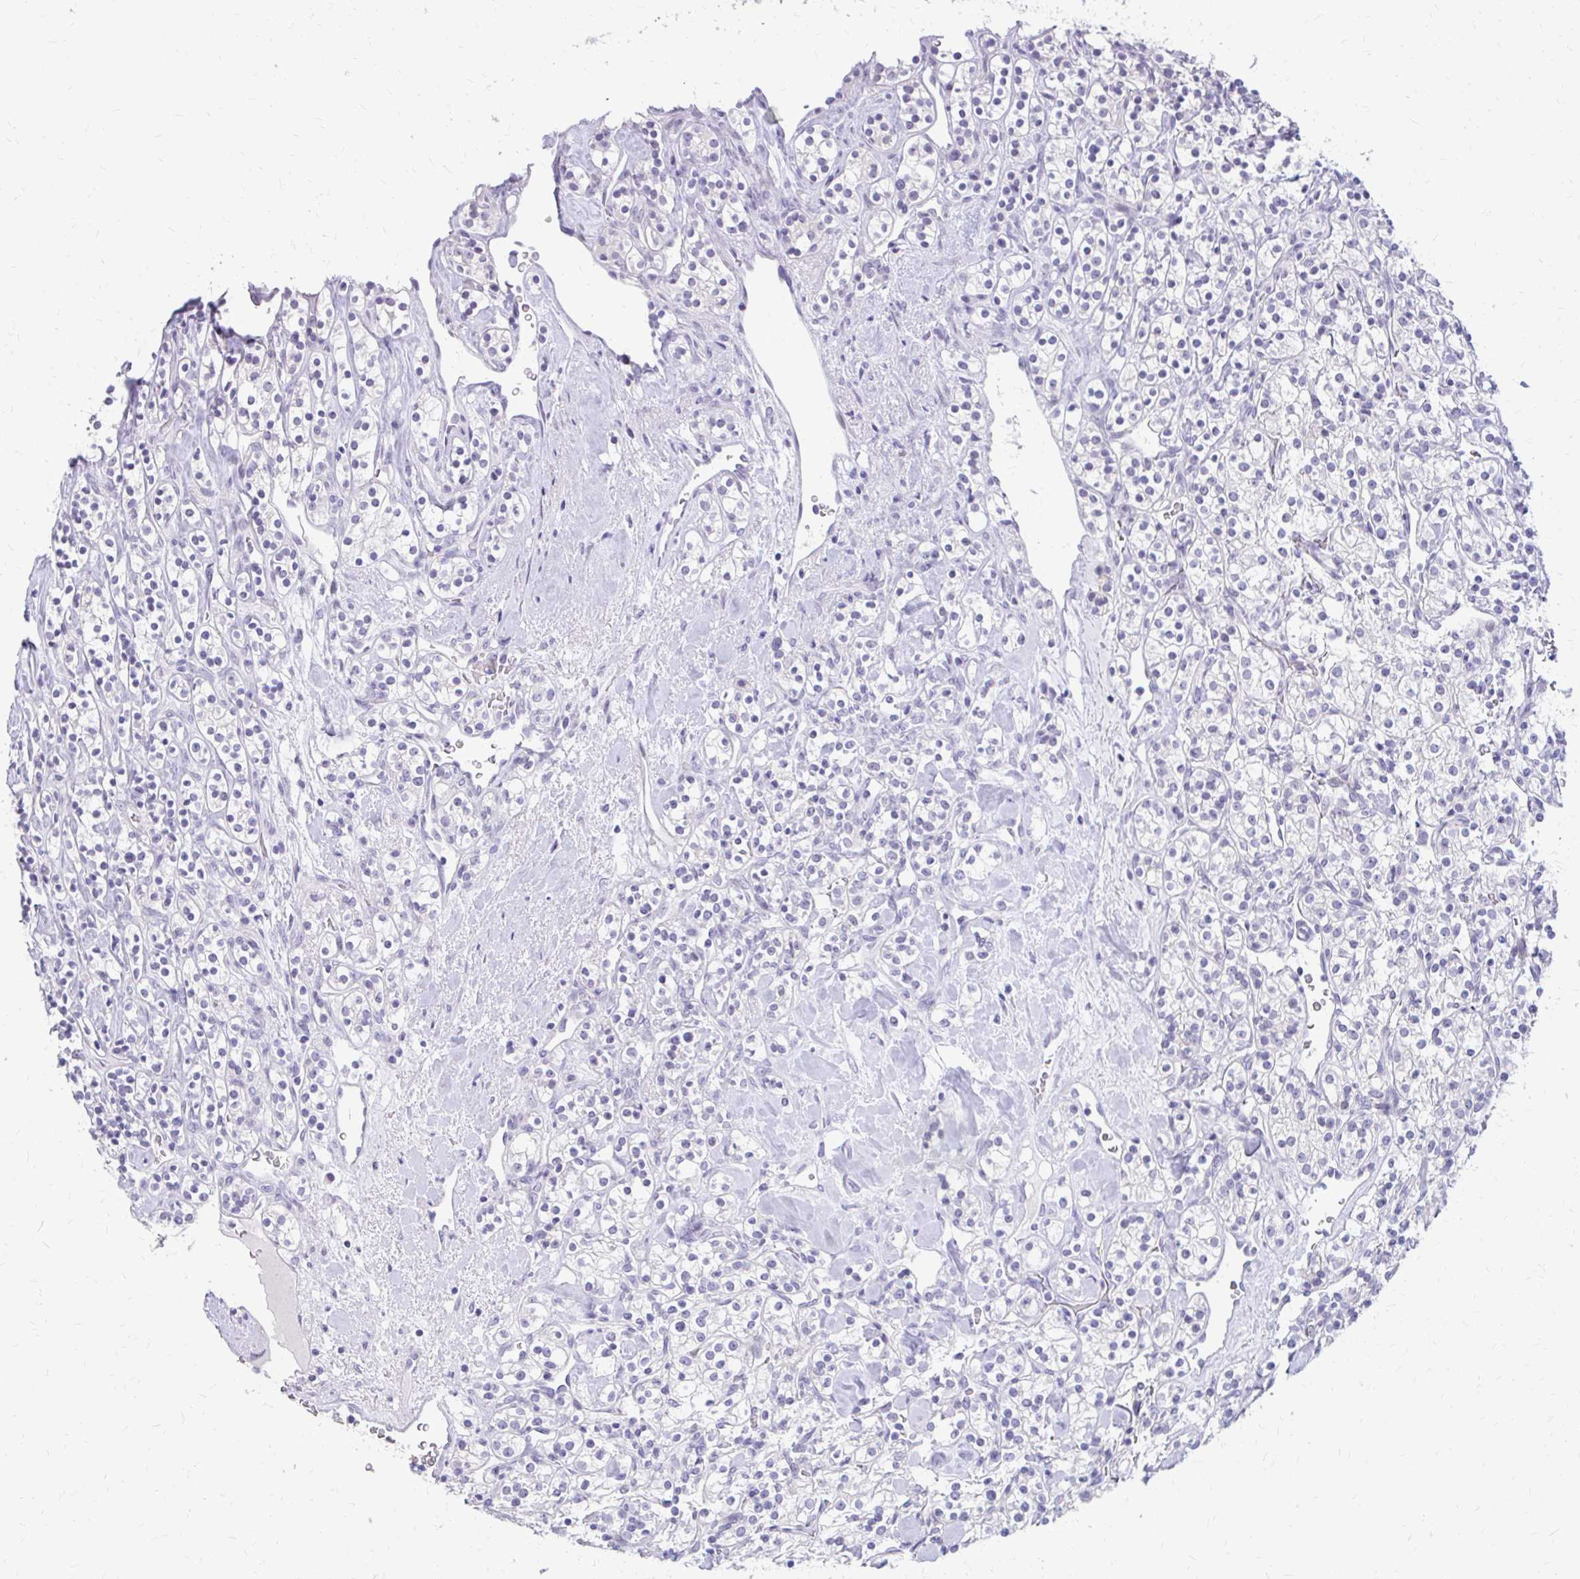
{"staining": {"intensity": "negative", "quantity": "none", "location": "none"}, "tissue": "renal cancer", "cell_type": "Tumor cells", "image_type": "cancer", "snomed": [{"axis": "morphology", "description": "Adenocarcinoma, NOS"}, {"axis": "topography", "description": "Kidney"}], "caption": "Immunohistochemistry of renal cancer shows no positivity in tumor cells.", "gene": "RGS16", "patient": {"sex": "male", "age": 77}}